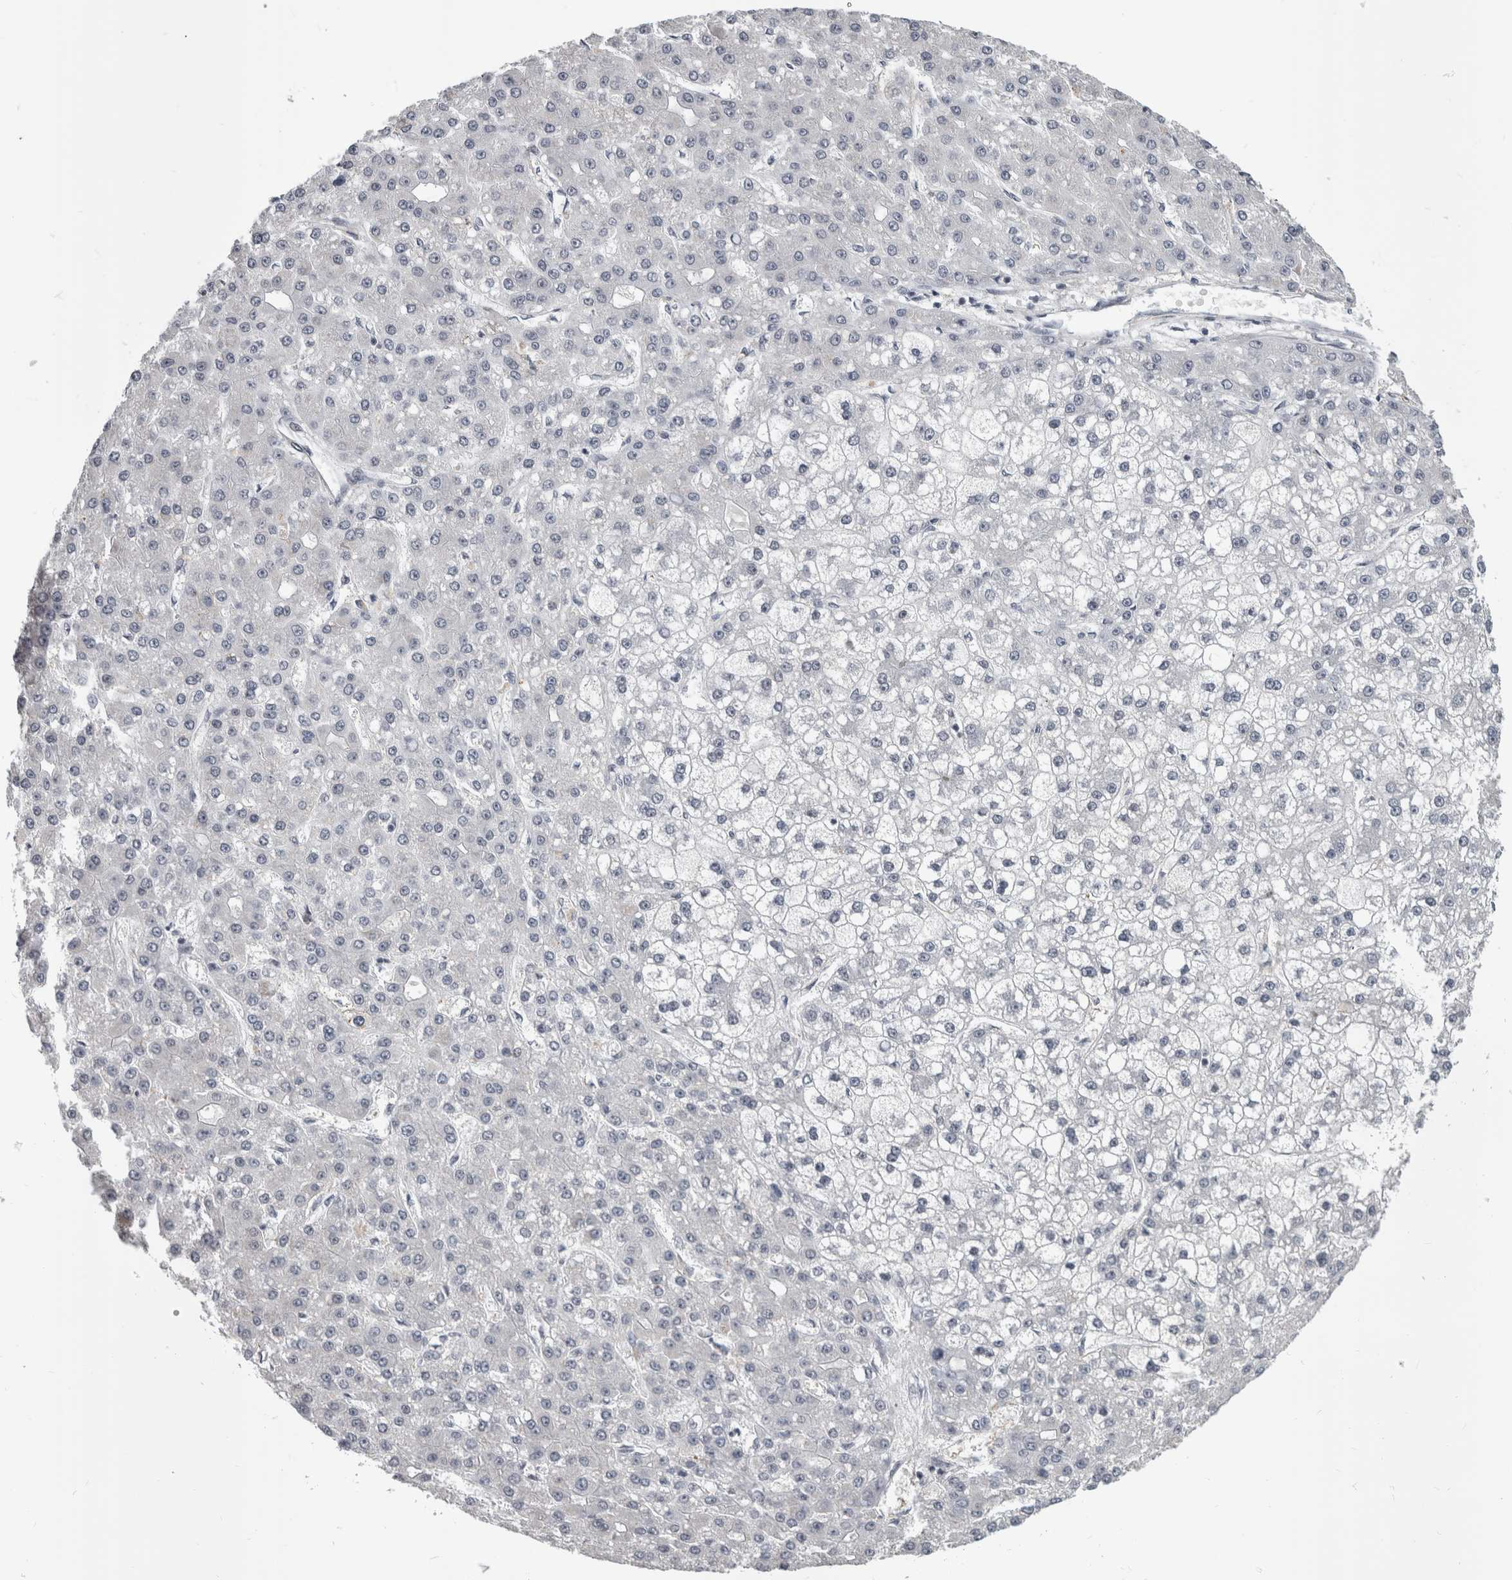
{"staining": {"intensity": "negative", "quantity": "none", "location": "none"}, "tissue": "liver cancer", "cell_type": "Tumor cells", "image_type": "cancer", "snomed": [{"axis": "morphology", "description": "Carcinoma, Hepatocellular, NOS"}, {"axis": "topography", "description": "Liver"}], "caption": "Hepatocellular carcinoma (liver) was stained to show a protein in brown. There is no significant expression in tumor cells.", "gene": "ARID4B", "patient": {"sex": "male", "age": 67}}